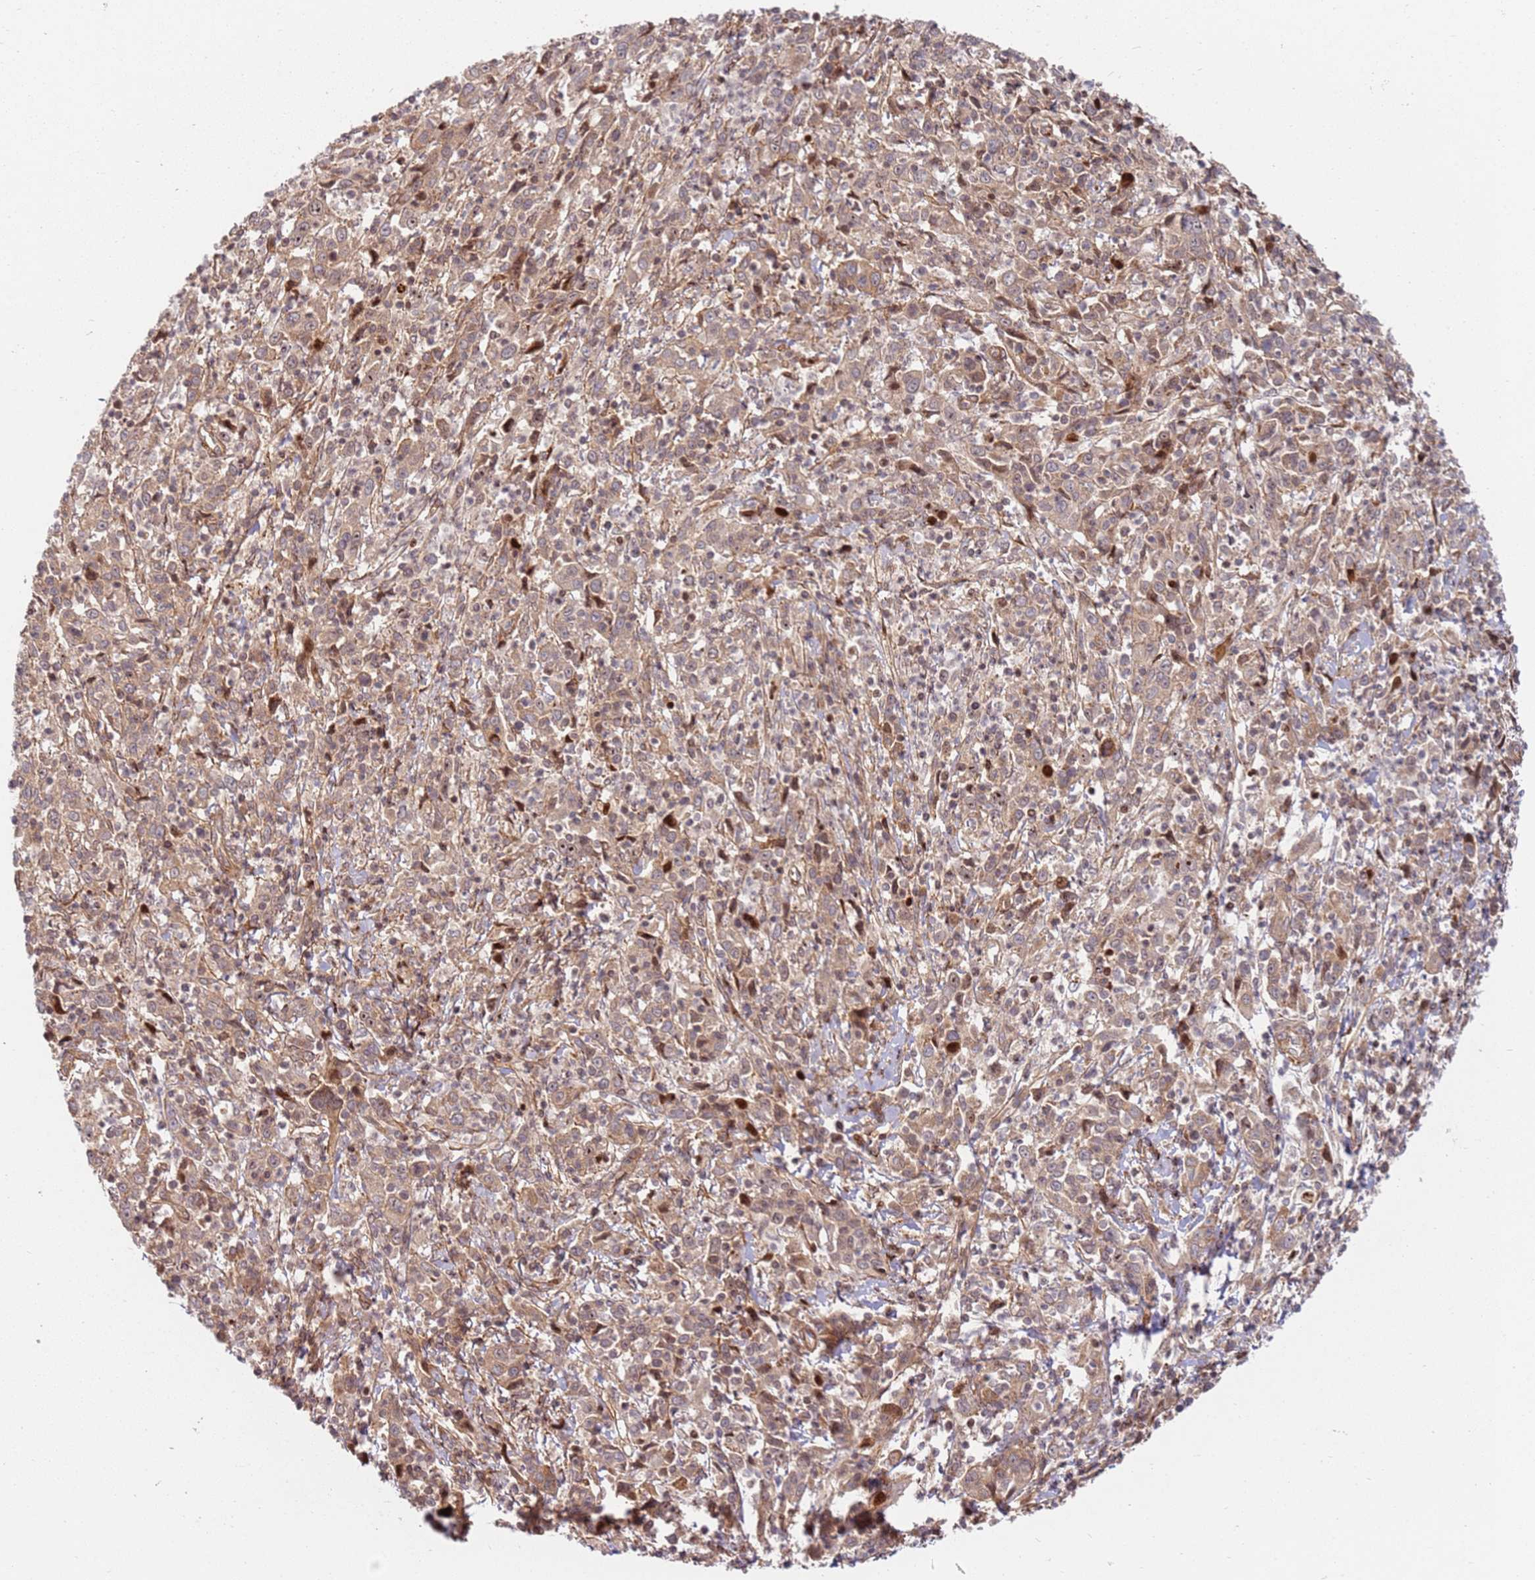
{"staining": {"intensity": "weak", "quantity": ">75%", "location": "cytoplasmic/membranous"}, "tissue": "cervical cancer", "cell_type": "Tumor cells", "image_type": "cancer", "snomed": [{"axis": "morphology", "description": "Squamous cell carcinoma, NOS"}, {"axis": "topography", "description": "Cervix"}], "caption": "Protein staining displays weak cytoplasmic/membranous expression in about >75% of tumor cells in cervical cancer (squamous cell carcinoma).", "gene": "TMEM233", "patient": {"sex": "female", "age": 46}}